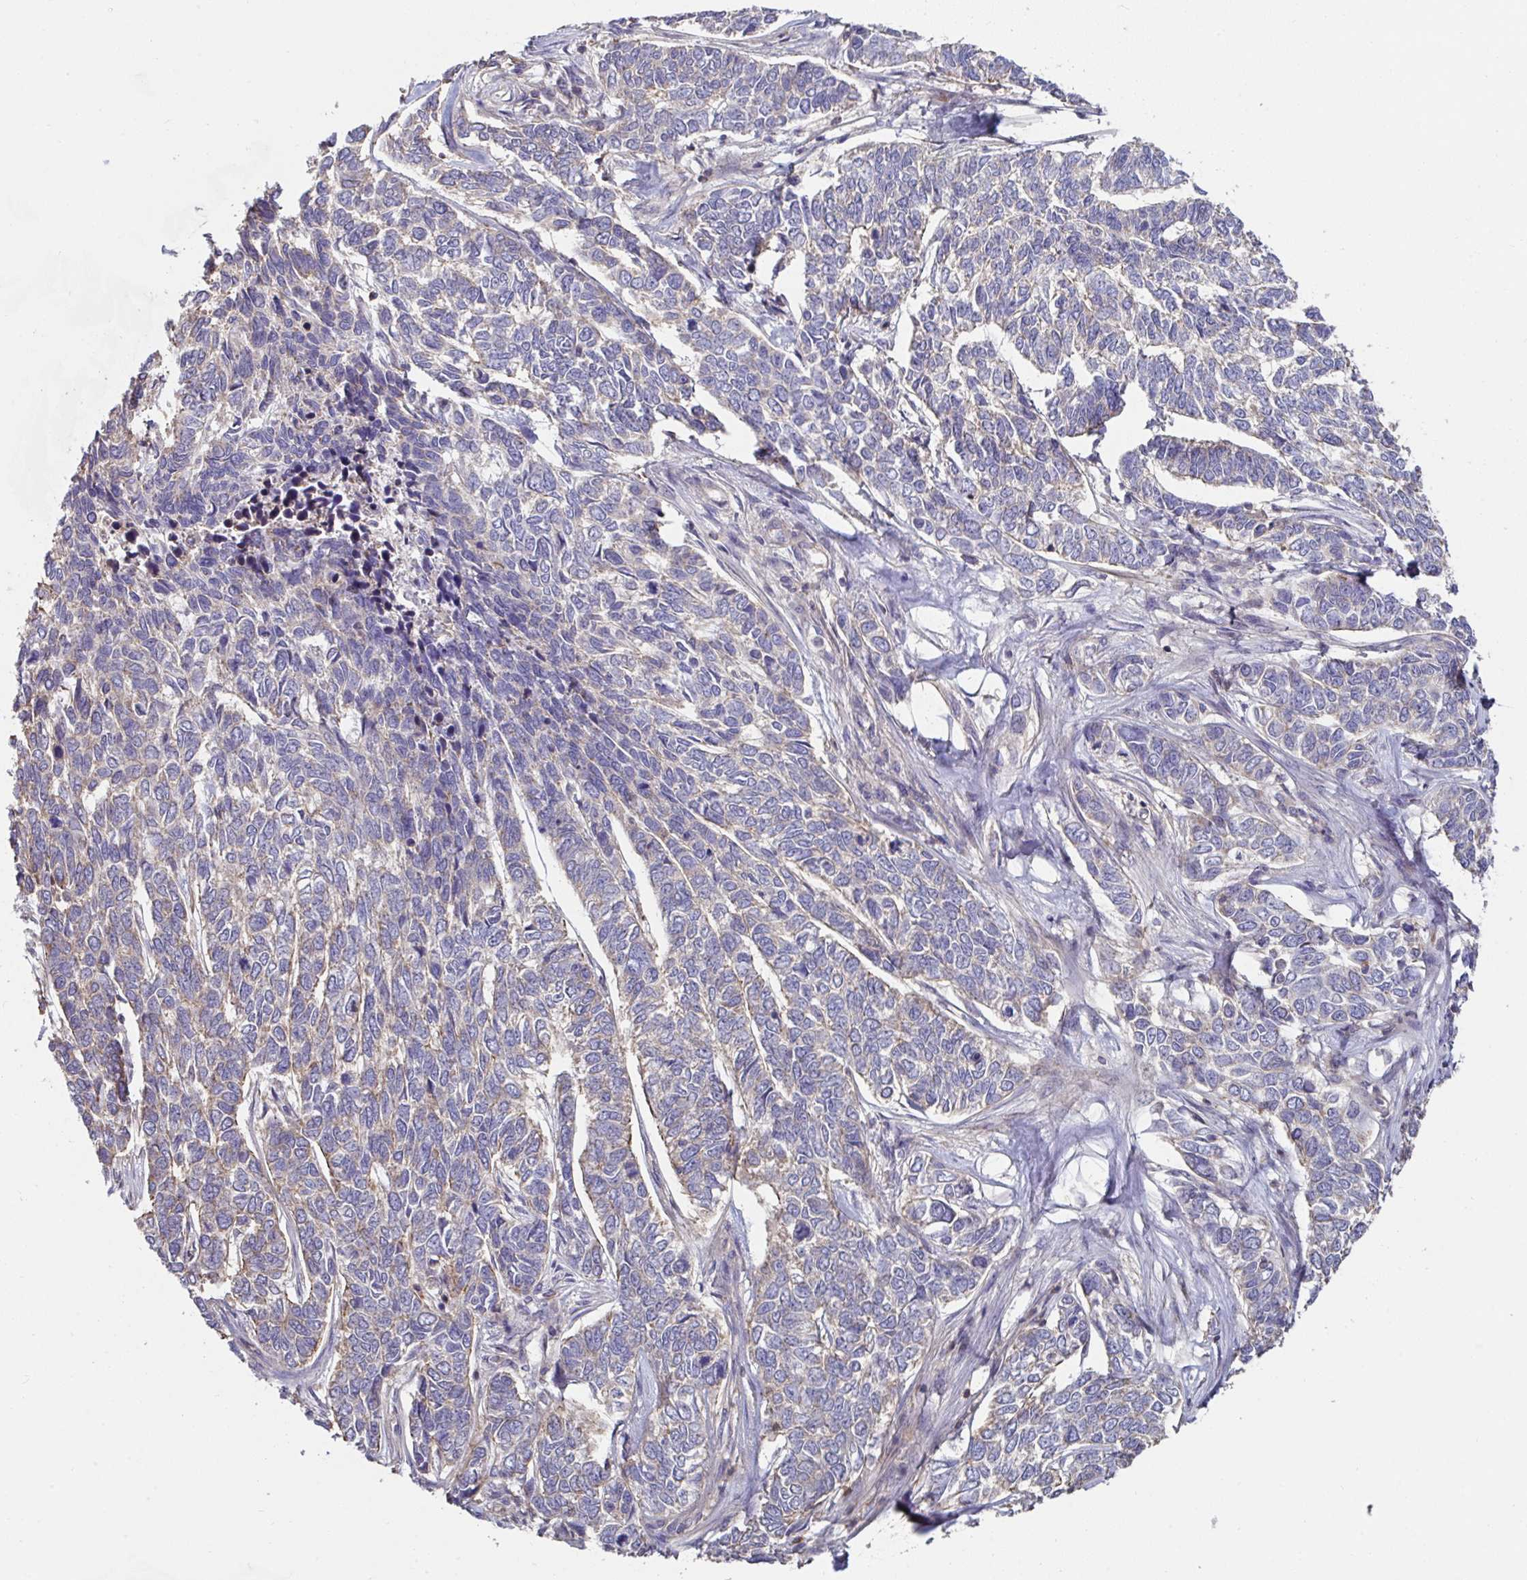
{"staining": {"intensity": "weak", "quantity": "<25%", "location": "cytoplasmic/membranous"}, "tissue": "skin cancer", "cell_type": "Tumor cells", "image_type": "cancer", "snomed": [{"axis": "morphology", "description": "Basal cell carcinoma"}, {"axis": "topography", "description": "Skin"}], "caption": "Basal cell carcinoma (skin) was stained to show a protein in brown. There is no significant staining in tumor cells.", "gene": "DZANK1", "patient": {"sex": "female", "age": 65}}